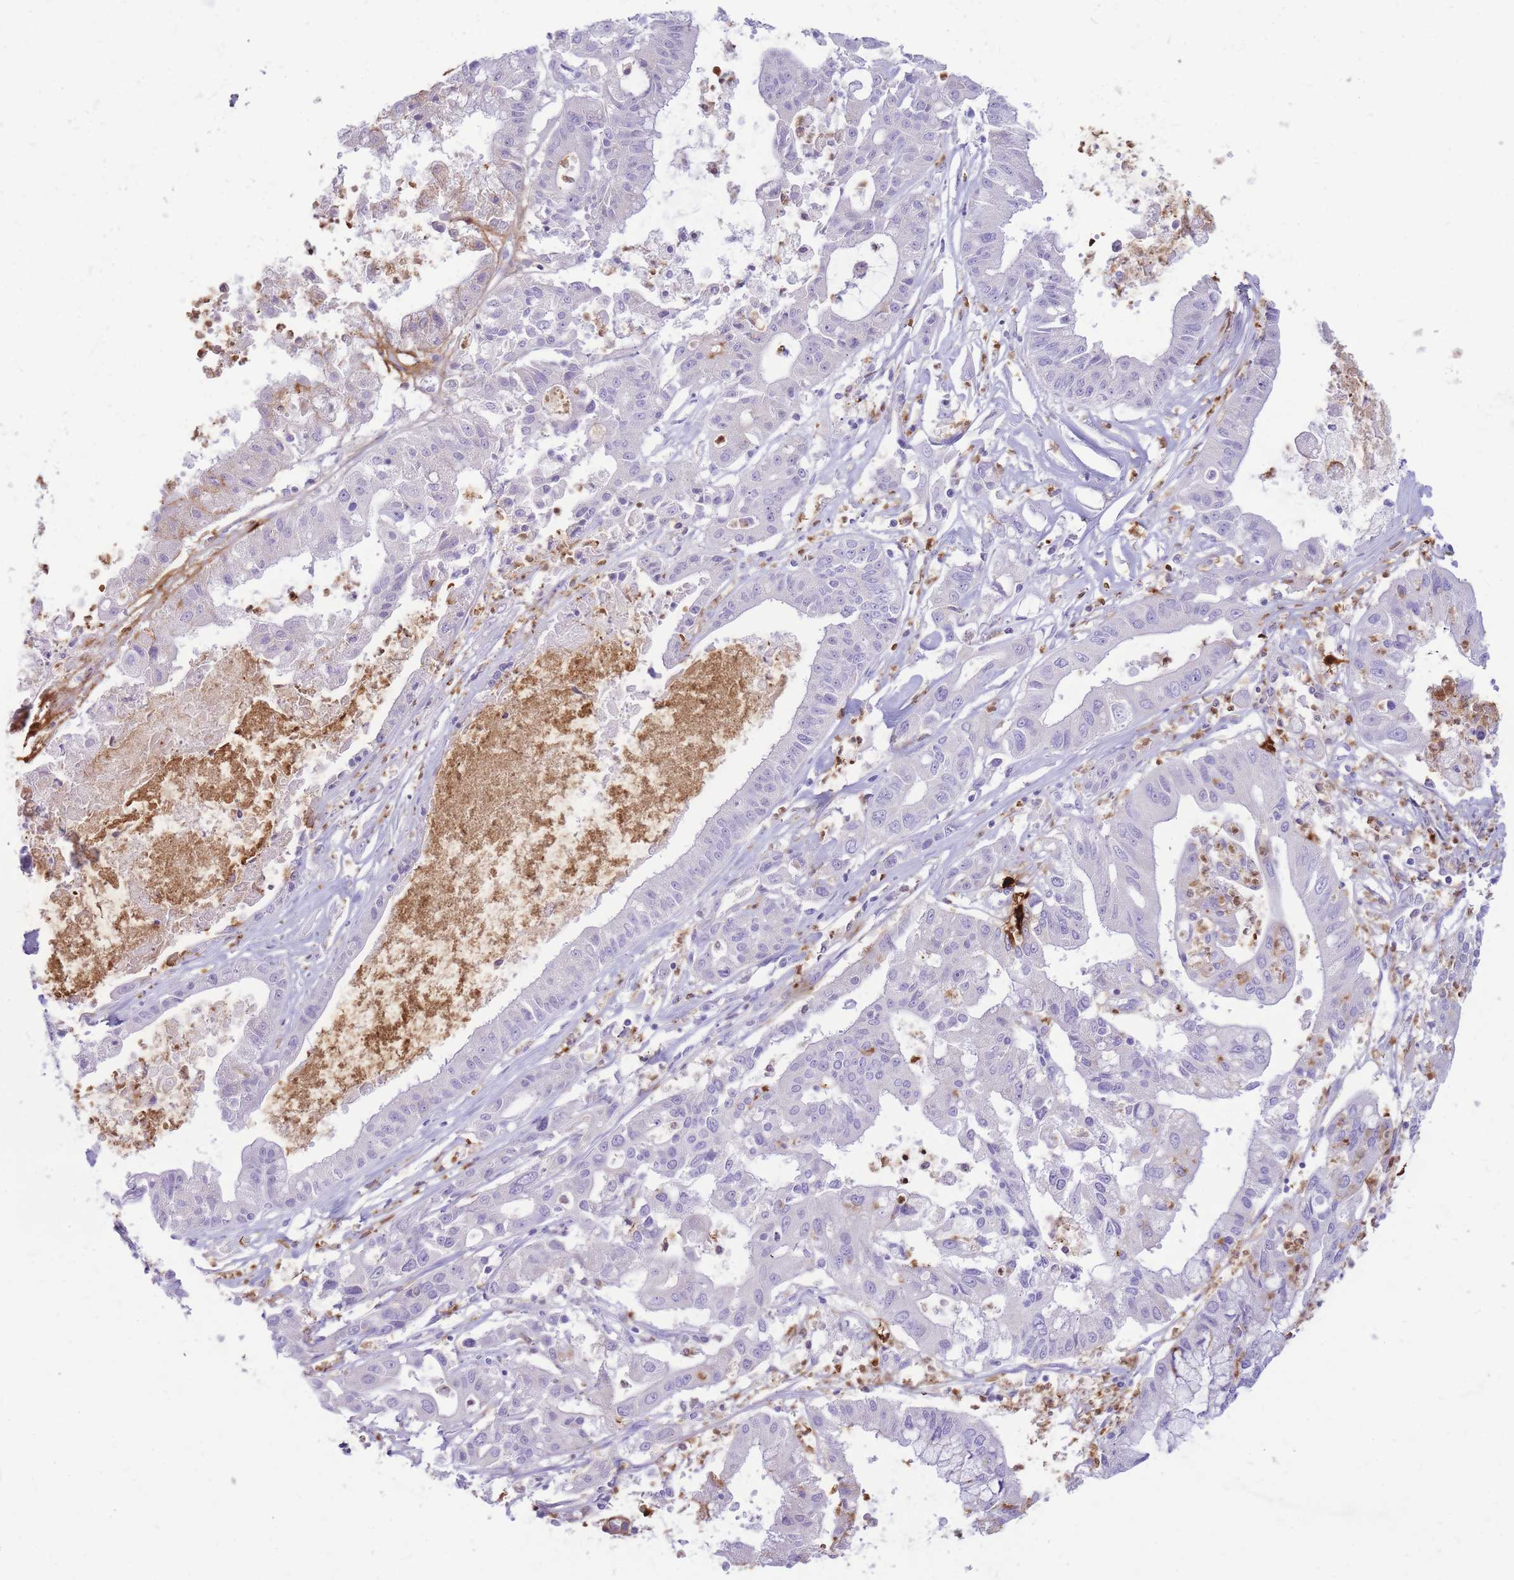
{"staining": {"intensity": "negative", "quantity": "none", "location": "none"}, "tissue": "ovarian cancer", "cell_type": "Tumor cells", "image_type": "cancer", "snomed": [{"axis": "morphology", "description": "Cystadenocarcinoma, mucinous, NOS"}, {"axis": "topography", "description": "Ovary"}], "caption": "Tumor cells are negative for protein expression in human ovarian mucinous cystadenocarcinoma. (Stains: DAB immunohistochemistry (IHC) with hematoxylin counter stain, Microscopy: brightfield microscopy at high magnification).", "gene": "TPSAB1", "patient": {"sex": "female", "age": 70}}